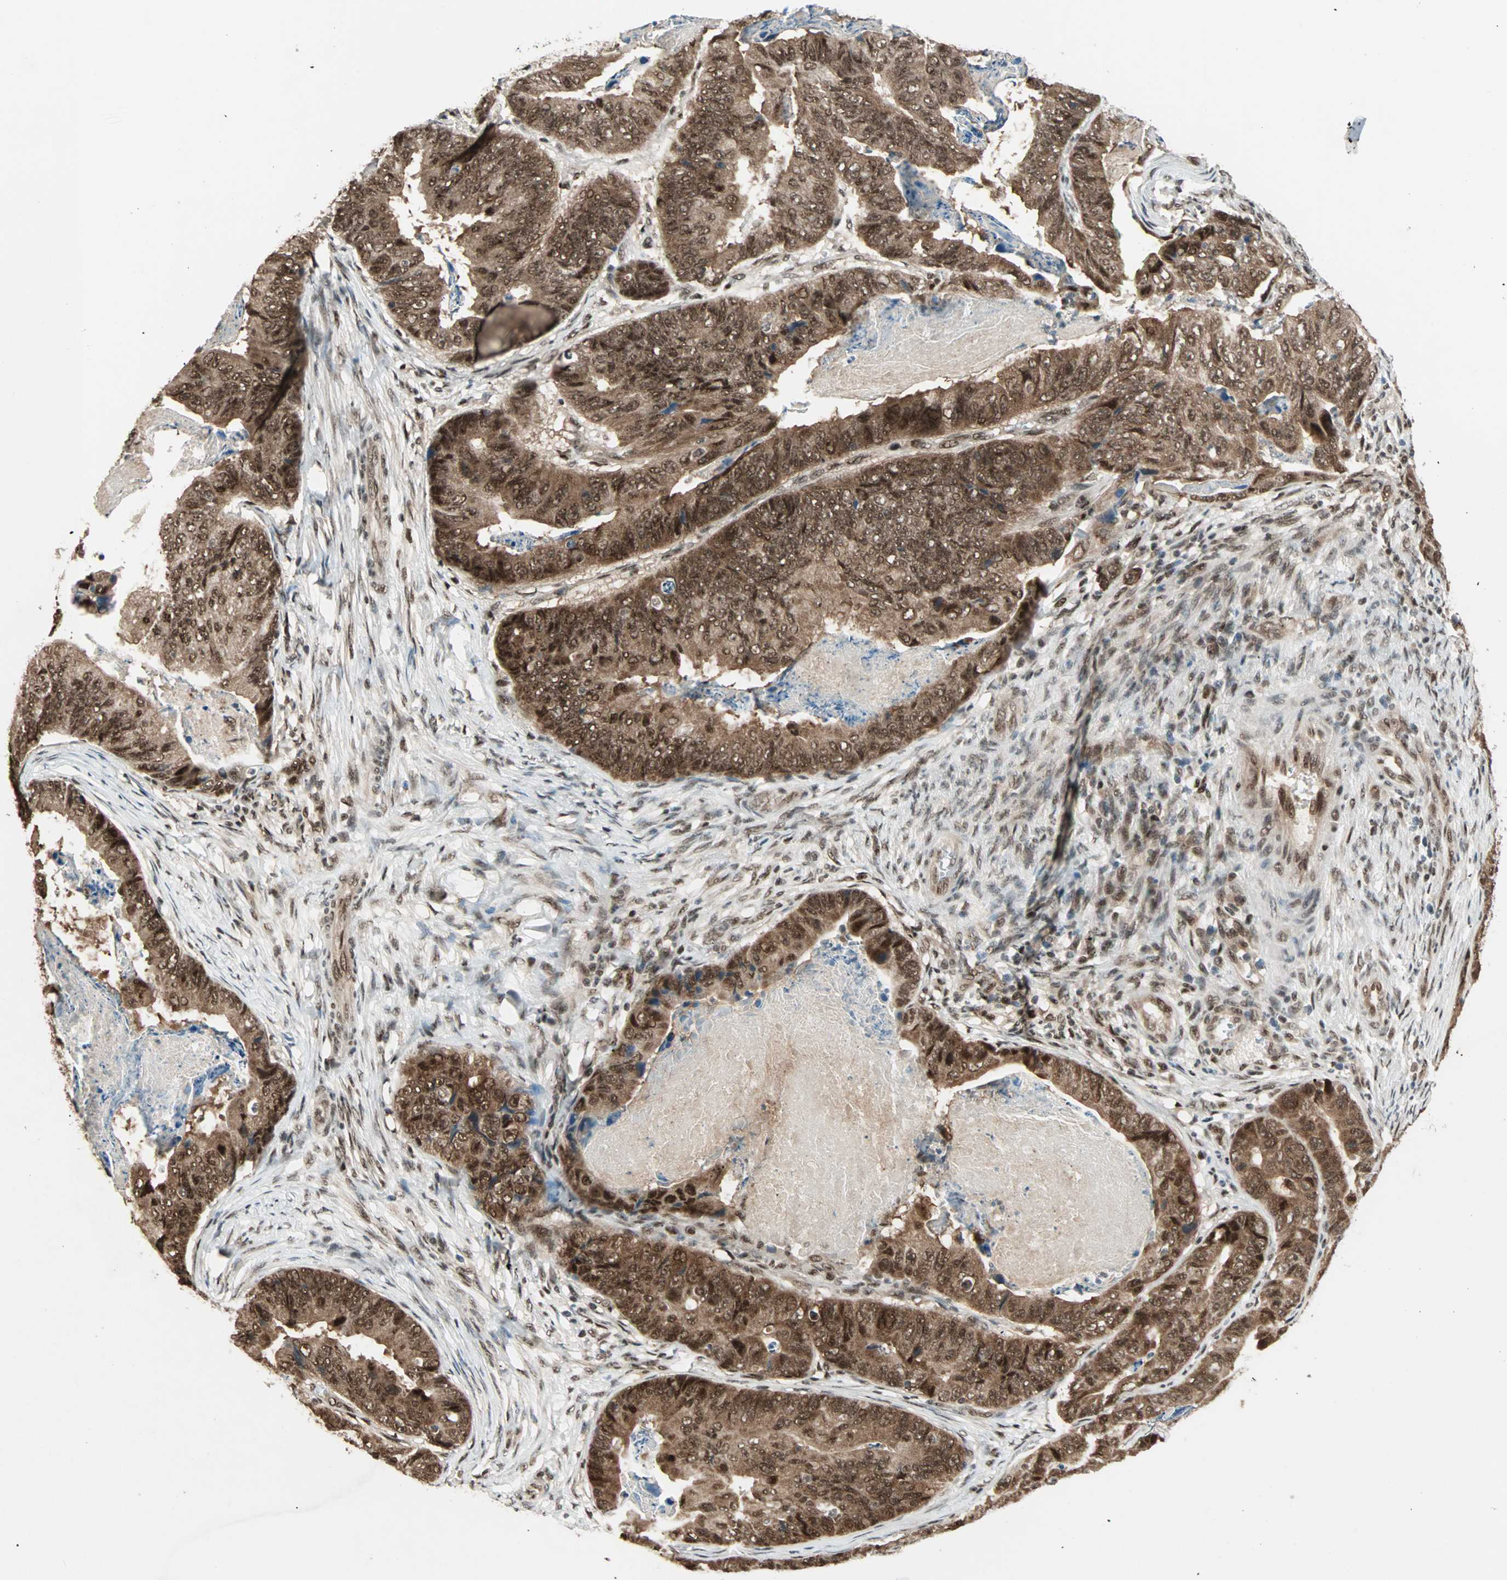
{"staining": {"intensity": "strong", "quantity": ">75%", "location": "cytoplasmic/membranous,nuclear"}, "tissue": "stomach cancer", "cell_type": "Tumor cells", "image_type": "cancer", "snomed": [{"axis": "morphology", "description": "Adenocarcinoma, NOS"}, {"axis": "topography", "description": "Stomach, lower"}], "caption": "This image demonstrates immunohistochemistry (IHC) staining of adenocarcinoma (stomach), with high strong cytoplasmic/membranous and nuclear staining in about >75% of tumor cells.", "gene": "ZNF44", "patient": {"sex": "male", "age": 77}}